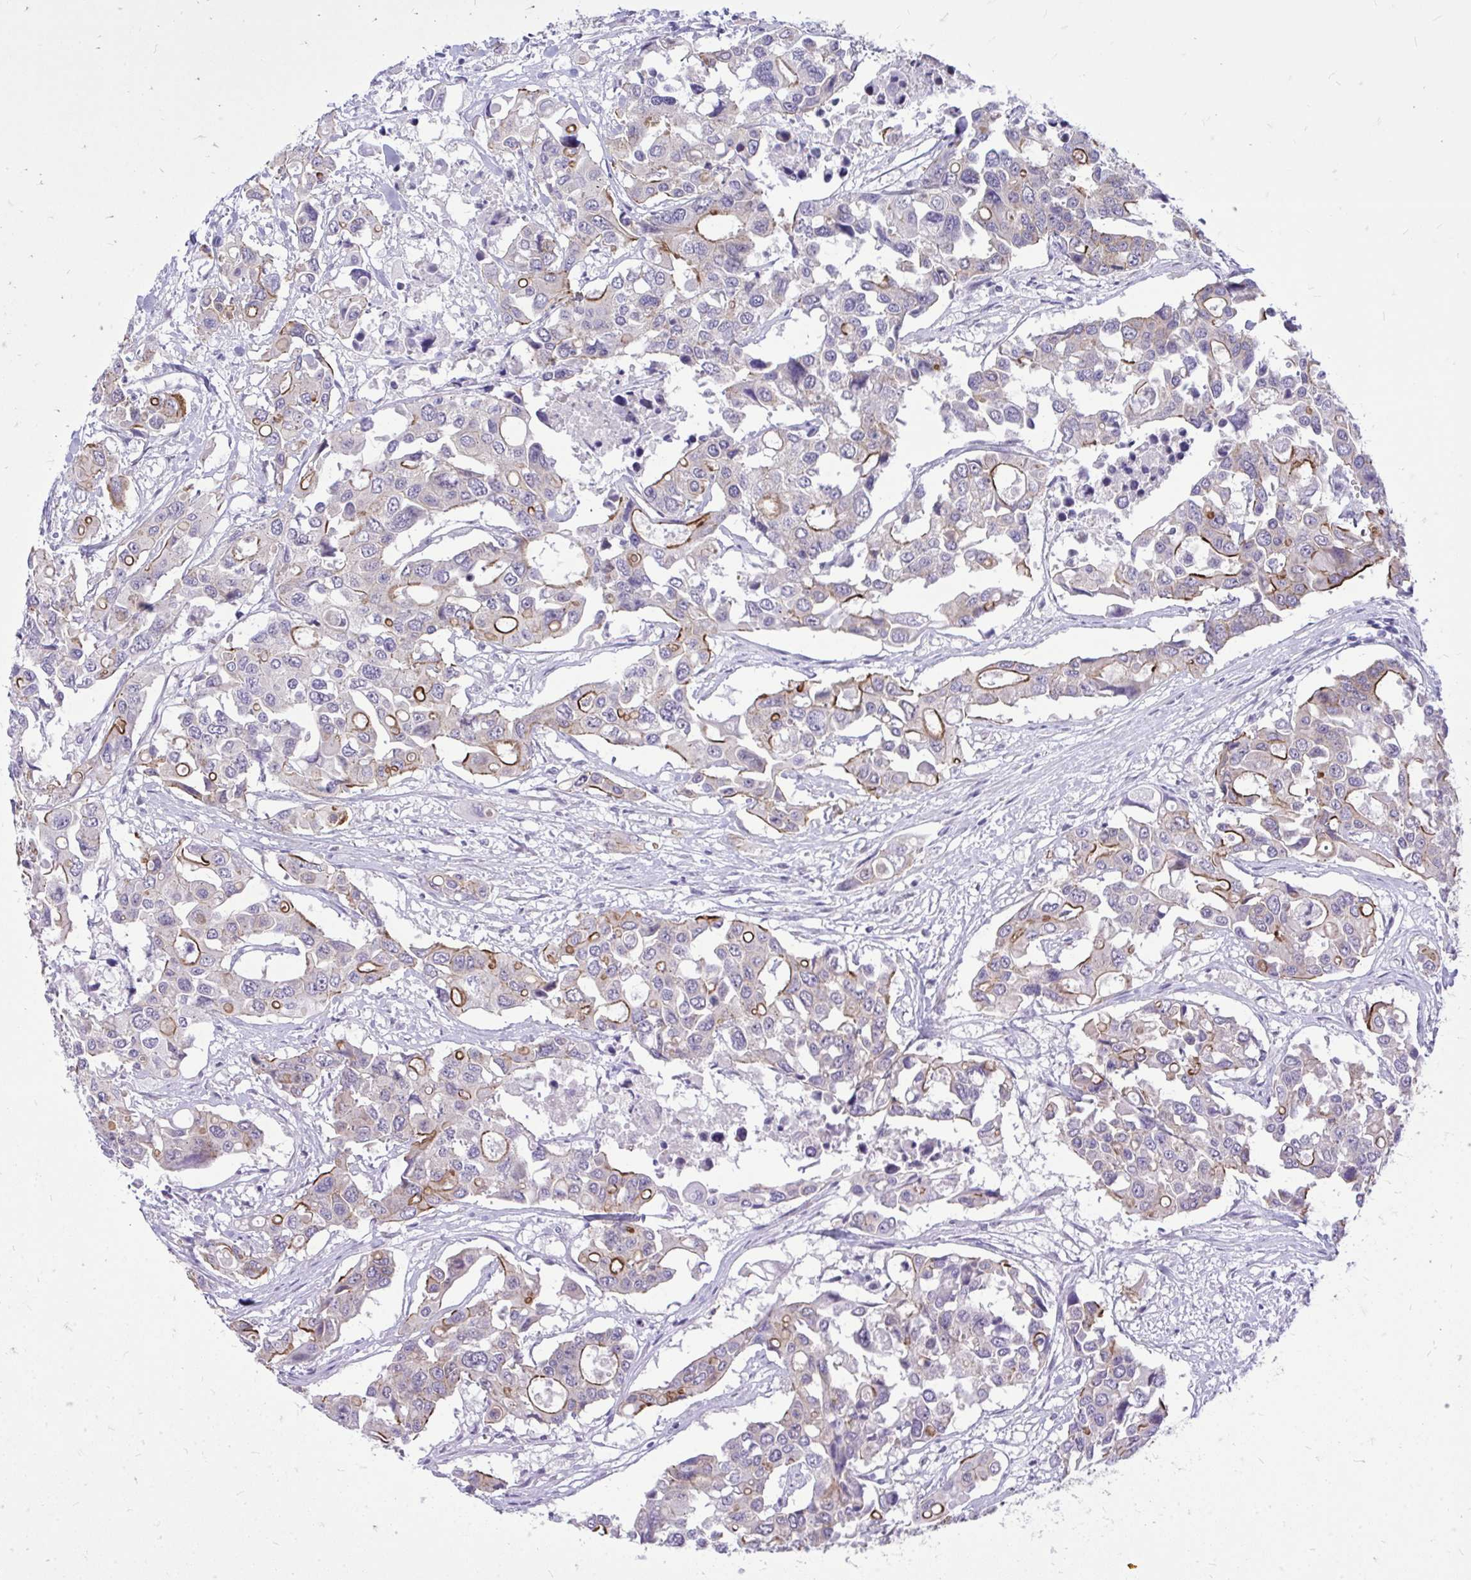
{"staining": {"intensity": "strong", "quantity": "<25%", "location": "cytoplasmic/membranous"}, "tissue": "colorectal cancer", "cell_type": "Tumor cells", "image_type": "cancer", "snomed": [{"axis": "morphology", "description": "Adenocarcinoma, NOS"}, {"axis": "topography", "description": "Colon"}], "caption": "Strong cytoplasmic/membranous positivity is present in approximately <25% of tumor cells in adenocarcinoma (colorectal). (DAB = brown stain, brightfield microscopy at high magnification).", "gene": "SPTBN2", "patient": {"sex": "male", "age": 77}}